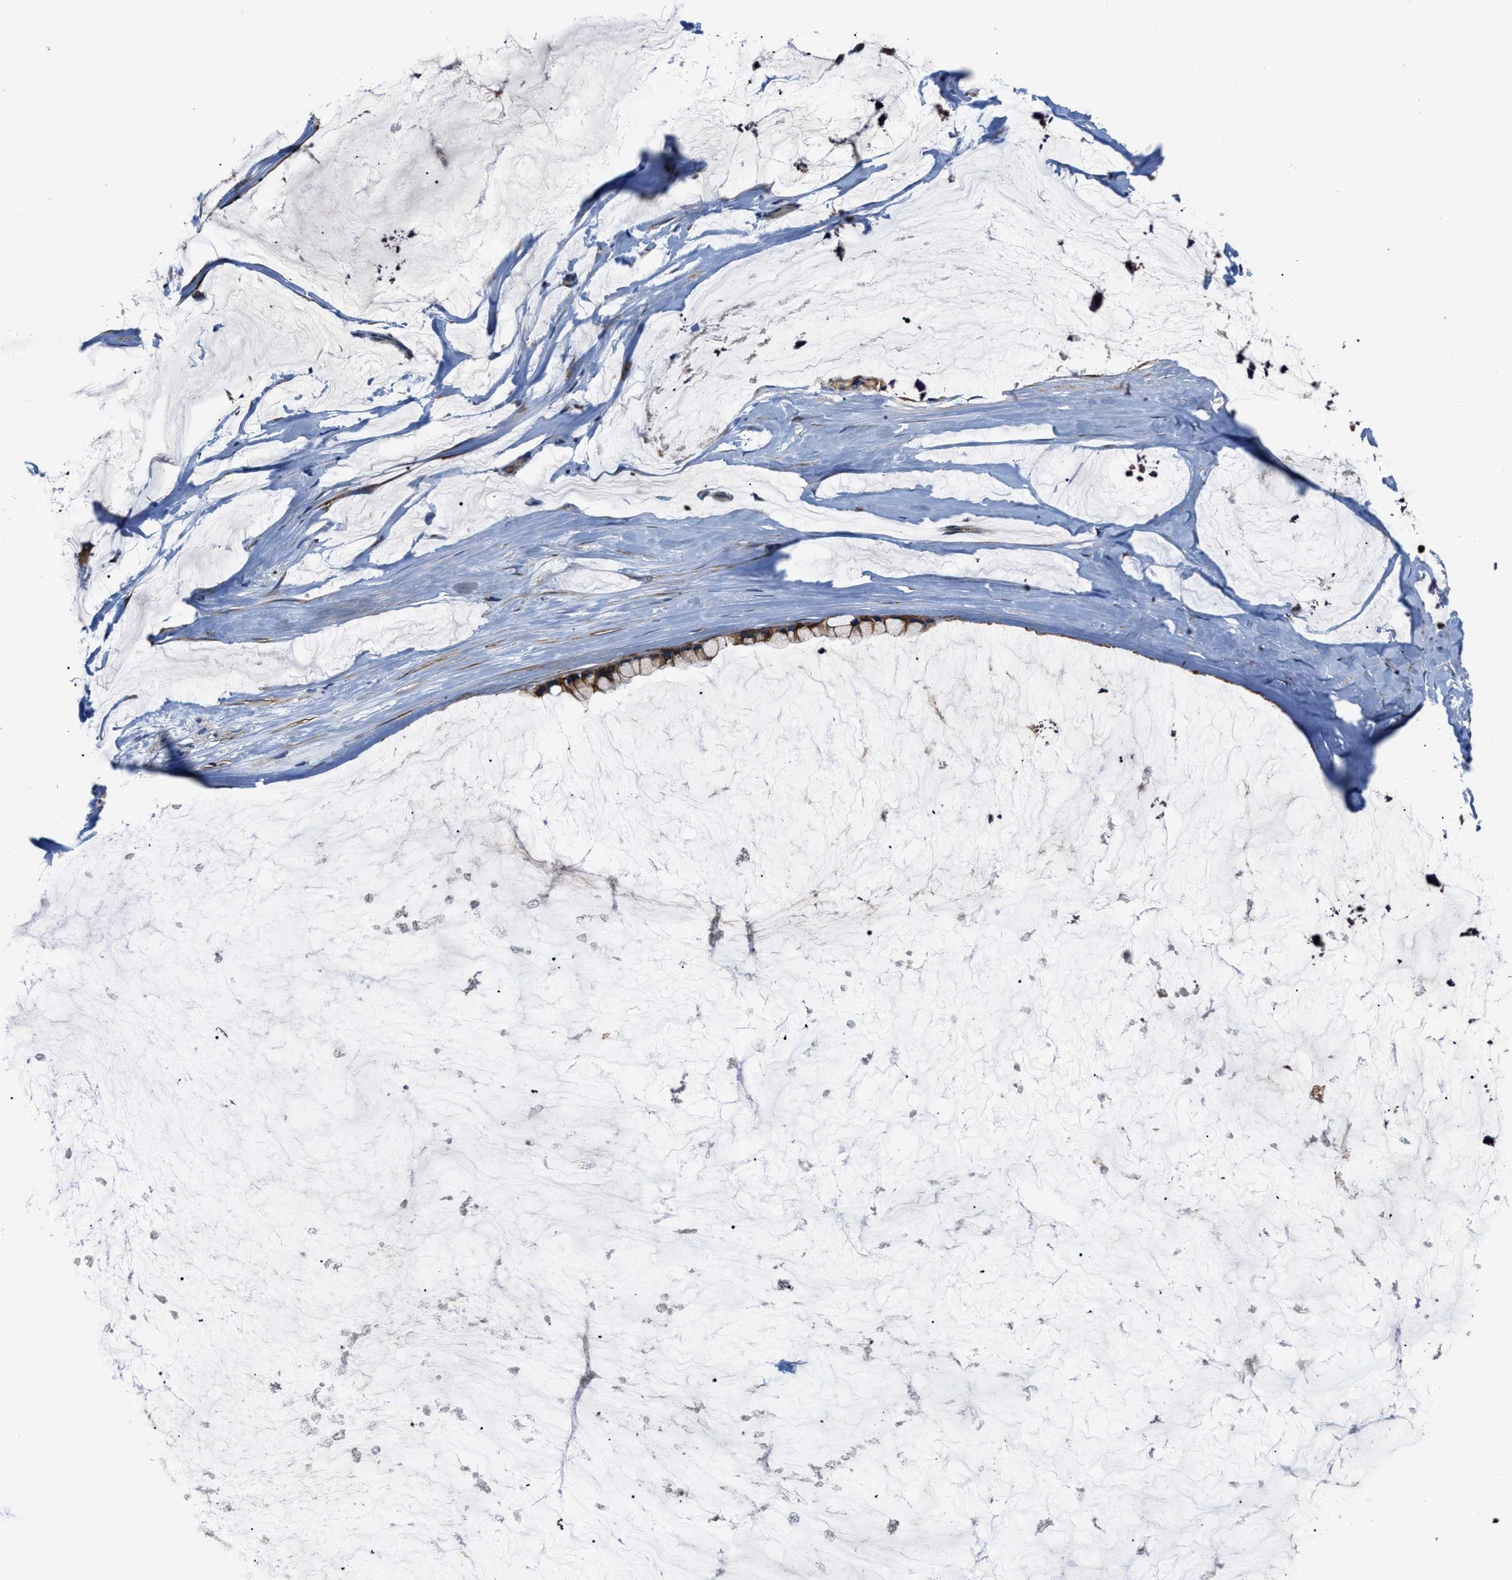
{"staining": {"intensity": "moderate", "quantity": ">75%", "location": "cytoplasmic/membranous"}, "tissue": "ovarian cancer", "cell_type": "Tumor cells", "image_type": "cancer", "snomed": [{"axis": "morphology", "description": "Cystadenocarcinoma, mucinous, NOS"}, {"axis": "topography", "description": "Ovary"}], "caption": "Immunohistochemistry staining of ovarian cancer (mucinous cystadenocarcinoma), which shows medium levels of moderate cytoplasmic/membranous expression in approximately >75% of tumor cells indicating moderate cytoplasmic/membranous protein expression. The staining was performed using DAB (brown) for protein detection and nuclei were counterstained in hematoxylin (blue).", "gene": "SLC12A2", "patient": {"sex": "female", "age": 39}}